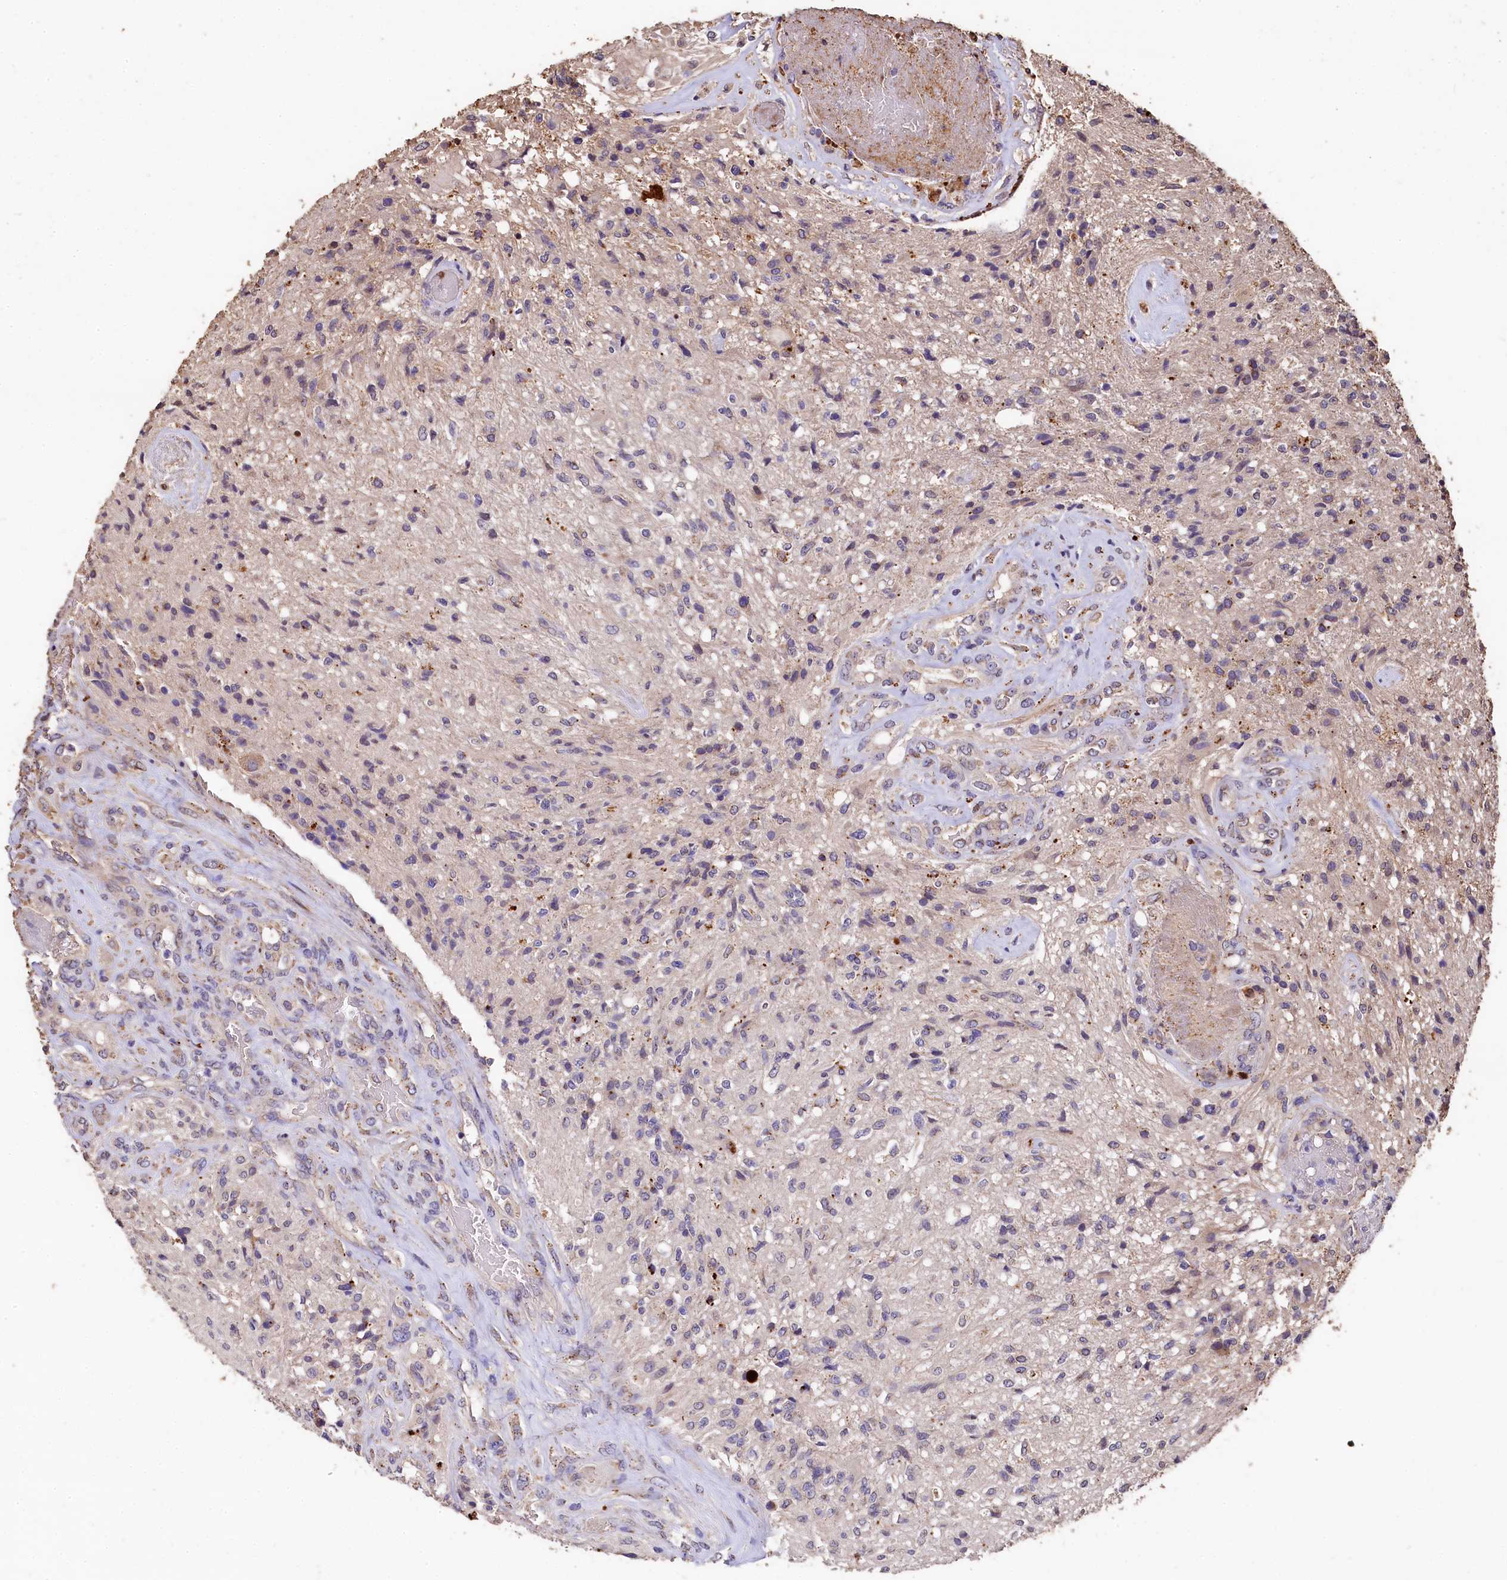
{"staining": {"intensity": "weak", "quantity": "<25%", "location": "cytoplasmic/membranous"}, "tissue": "glioma", "cell_type": "Tumor cells", "image_type": "cancer", "snomed": [{"axis": "morphology", "description": "Glioma, malignant, High grade"}, {"axis": "topography", "description": "Brain"}], "caption": "The histopathology image displays no staining of tumor cells in malignant high-grade glioma.", "gene": "LSM4", "patient": {"sex": "male", "age": 56}}